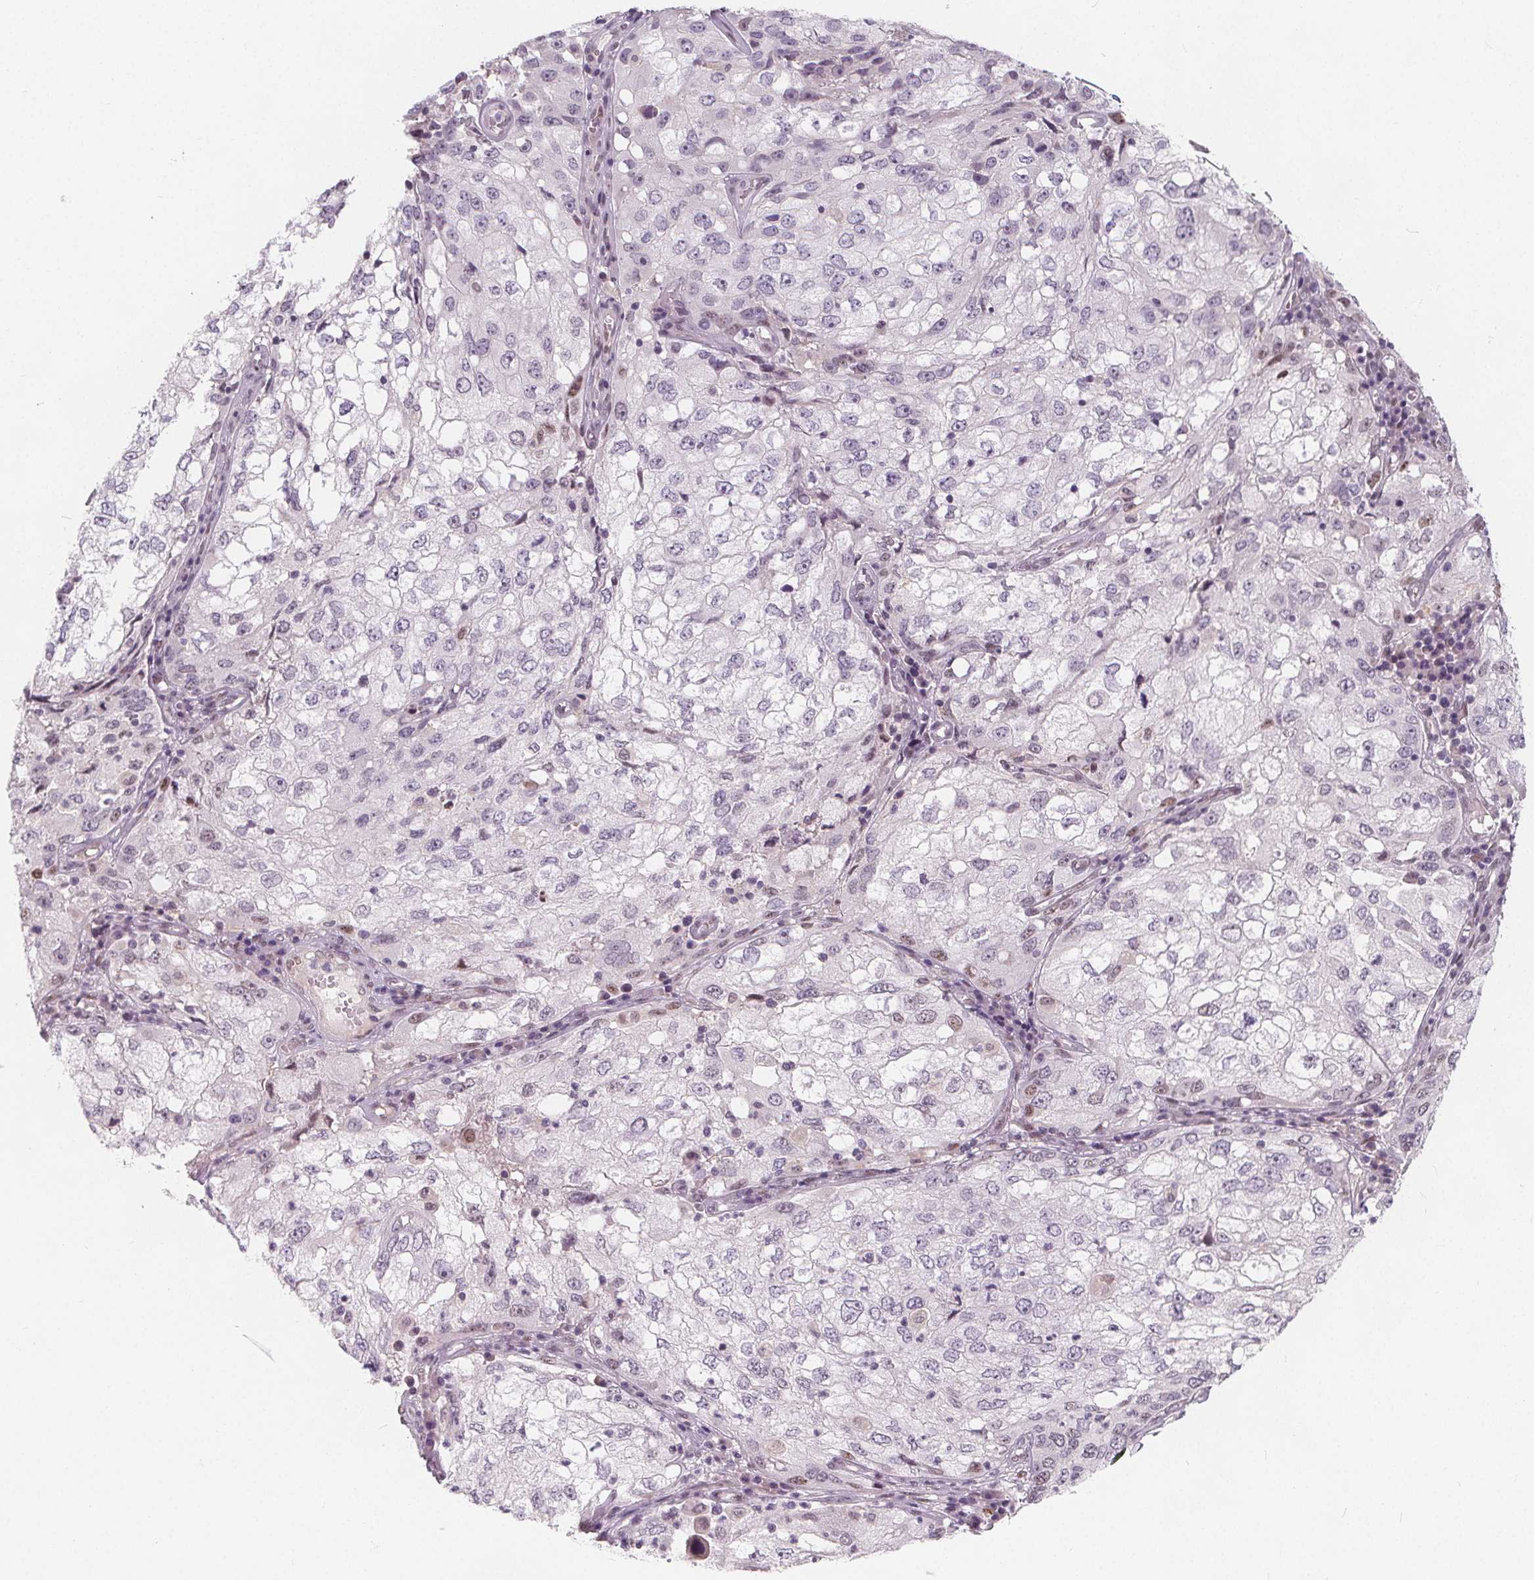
{"staining": {"intensity": "negative", "quantity": "none", "location": "none"}, "tissue": "cervical cancer", "cell_type": "Tumor cells", "image_type": "cancer", "snomed": [{"axis": "morphology", "description": "Squamous cell carcinoma, NOS"}, {"axis": "topography", "description": "Cervix"}], "caption": "Image shows no protein positivity in tumor cells of squamous cell carcinoma (cervical) tissue.", "gene": "DRC3", "patient": {"sex": "female", "age": 36}}